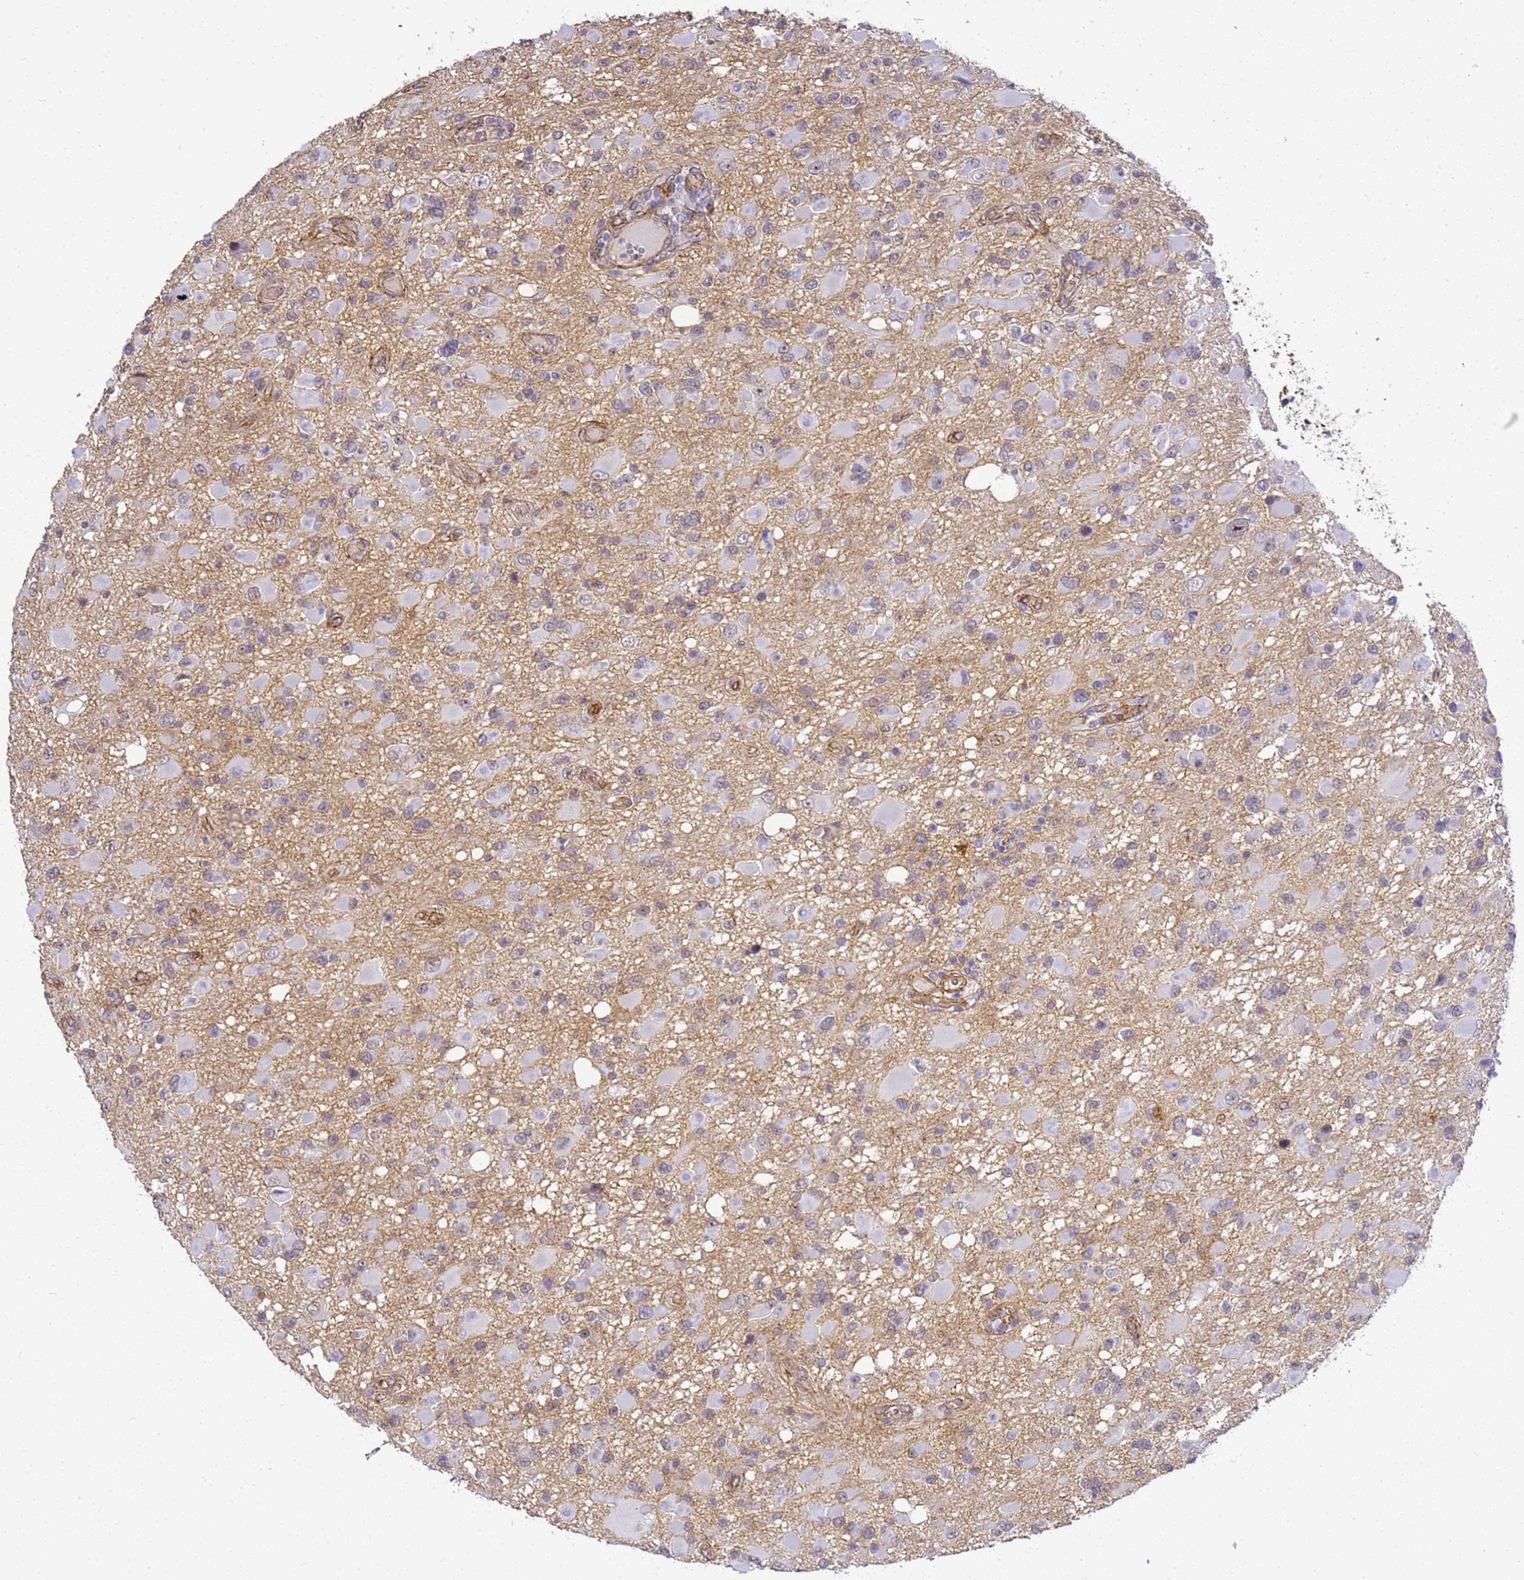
{"staining": {"intensity": "negative", "quantity": "none", "location": "none"}, "tissue": "glioma", "cell_type": "Tumor cells", "image_type": "cancer", "snomed": [{"axis": "morphology", "description": "Glioma, malignant, High grade"}, {"axis": "topography", "description": "Brain"}], "caption": "Glioma was stained to show a protein in brown. There is no significant expression in tumor cells.", "gene": "GON4L", "patient": {"sex": "male", "age": 53}}